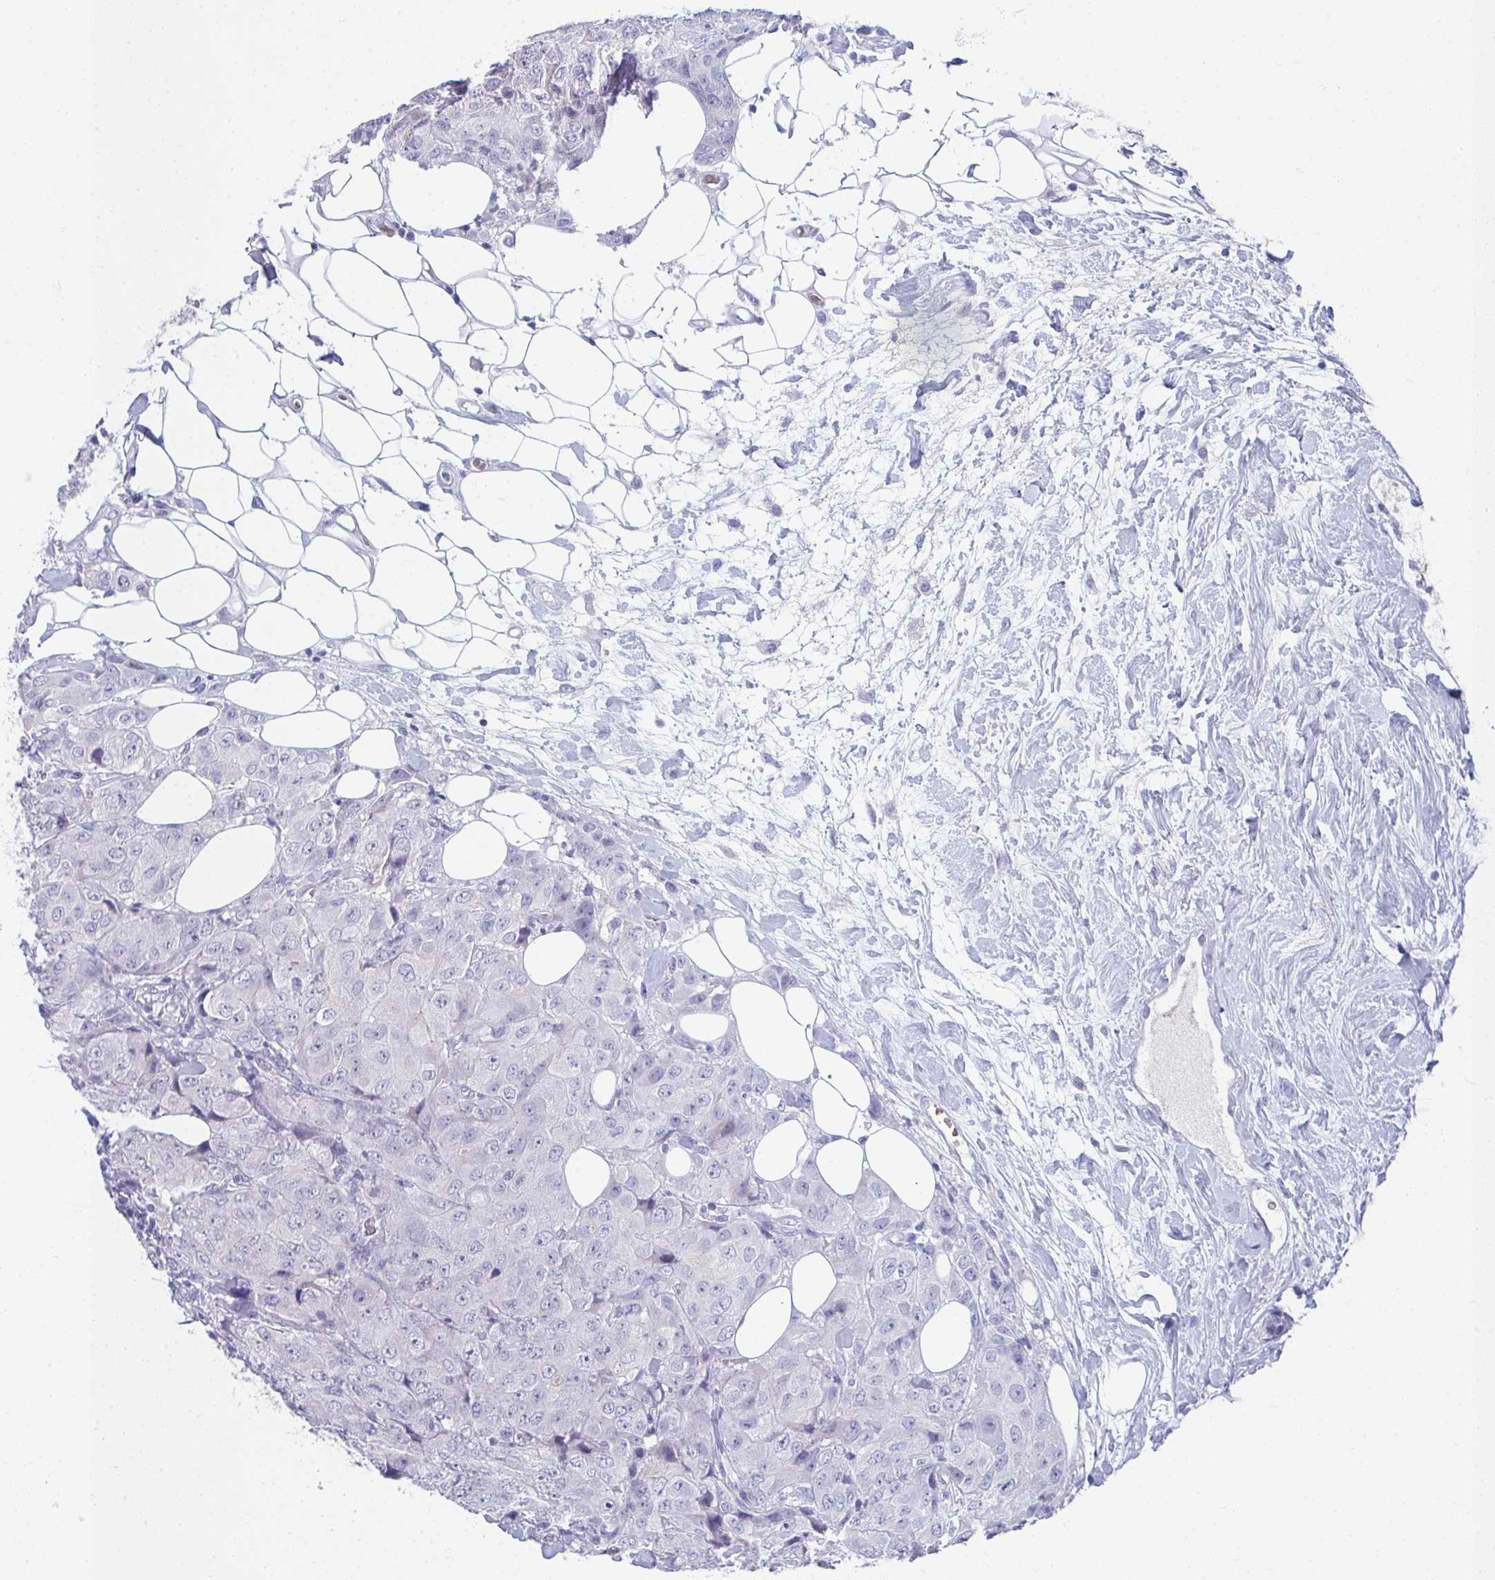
{"staining": {"intensity": "negative", "quantity": "none", "location": "none"}, "tissue": "breast cancer", "cell_type": "Tumor cells", "image_type": "cancer", "snomed": [{"axis": "morphology", "description": "Duct carcinoma"}, {"axis": "topography", "description": "Breast"}], "caption": "Tumor cells show no significant staining in infiltrating ductal carcinoma (breast).", "gene": "TMPRSS2", "patient": {"sex": "female", "age": 43}}